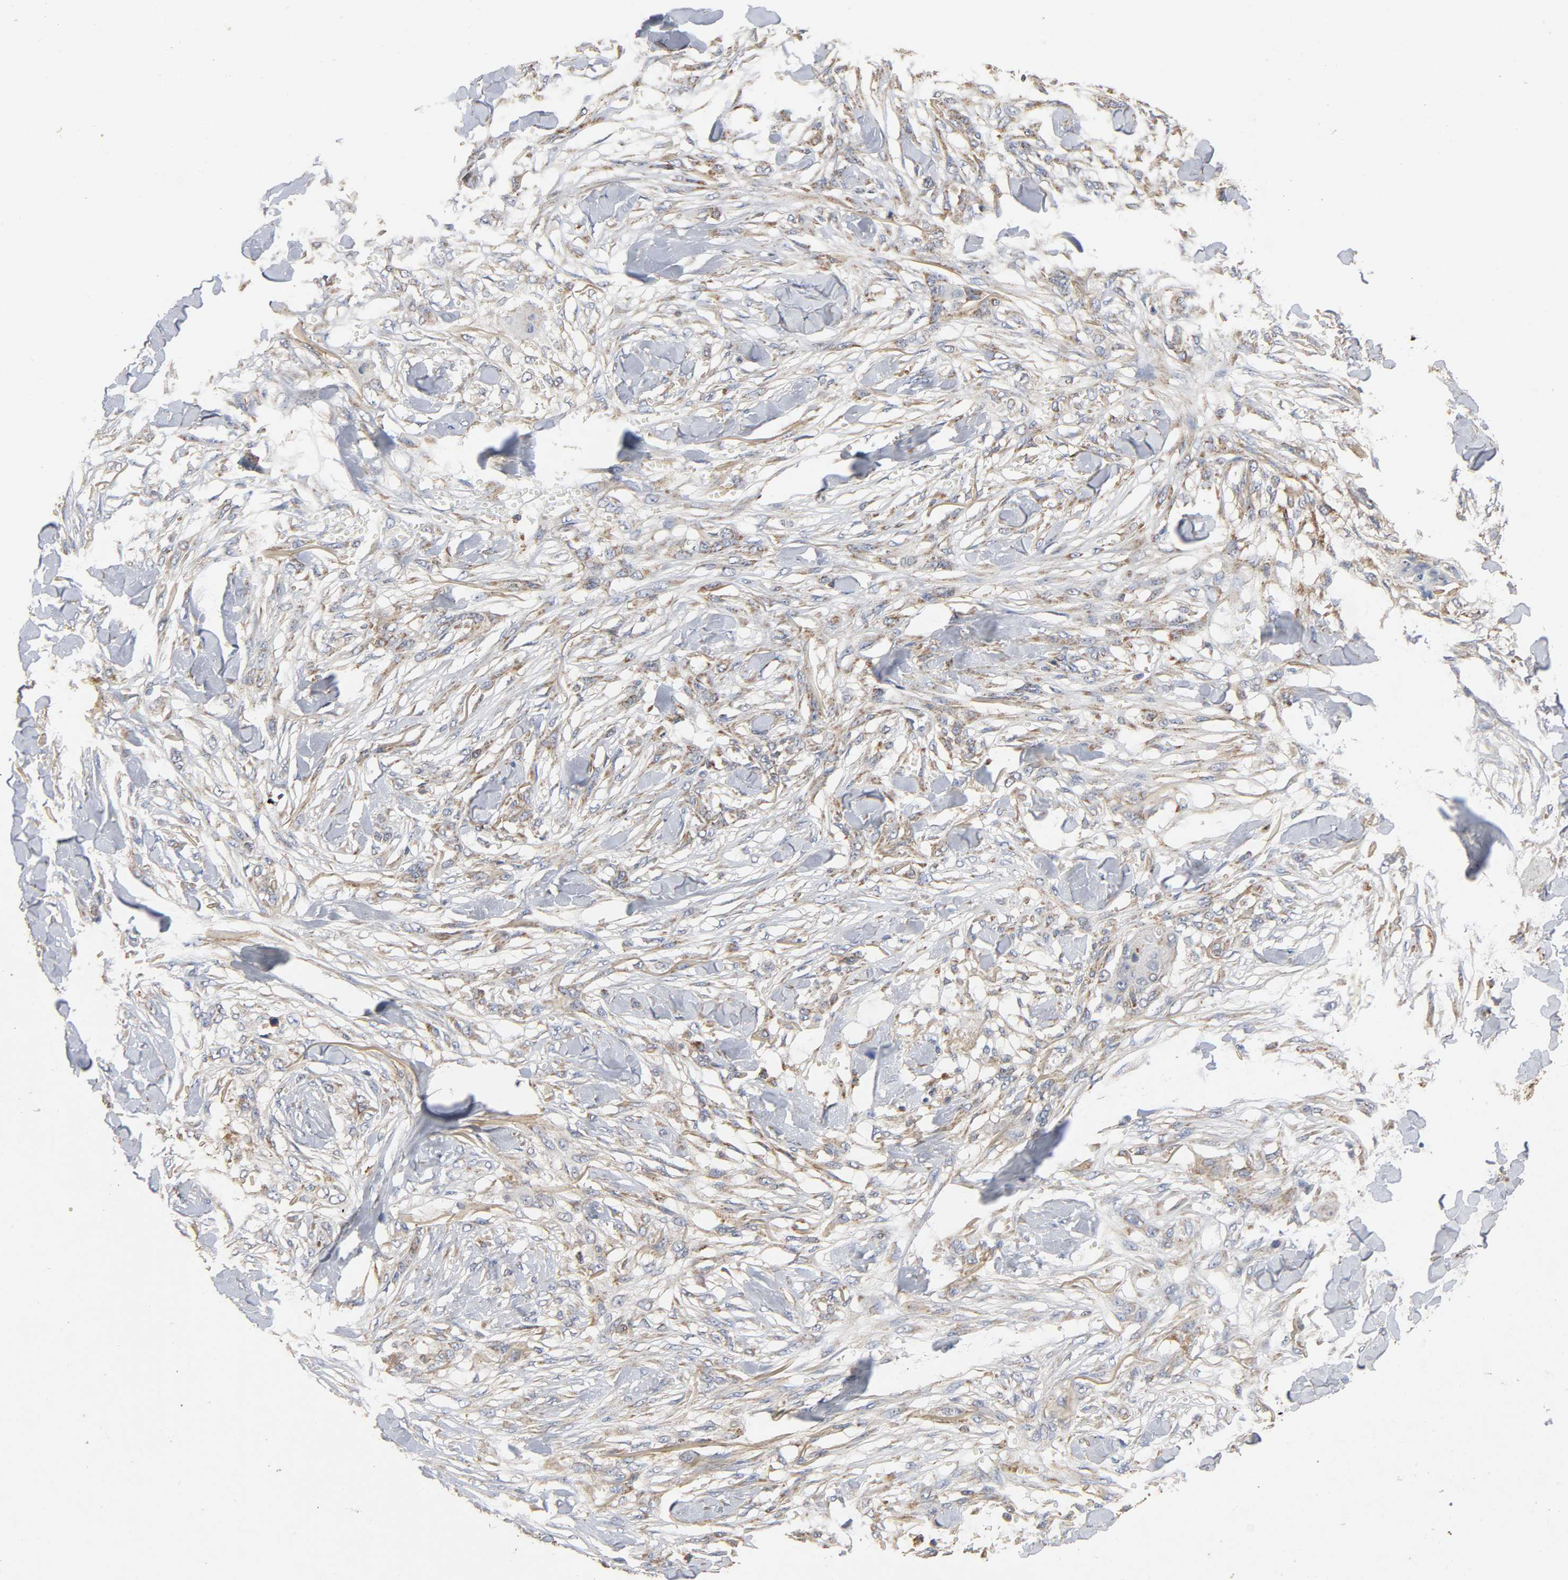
{"staining": {"intensity": "weak", "quantity": "25%-75%", "location": "cytoplasmic/membranous"}, "tissue": "skin cancer", "cell_type": "Tumor cells", "image_type": "cancer", "snomed": [{"axis": "morphology", "description": "Normal tissue, NOS"}, {"axis": "morphology", "description": "Squamous cell carcinoma, NOS"}, {"axis": "topography", "description": "Skin"}], "caption": "This image demonstrates immunohistochemistry (IHC) staining of skin cancer (squamous cell carcinoma), with low weak cytoplasmic/membranous expression in about 25%-75% of tumor cells.", "gene": "NDUFS3", "patient": {"sex": "female", "age": 59}}